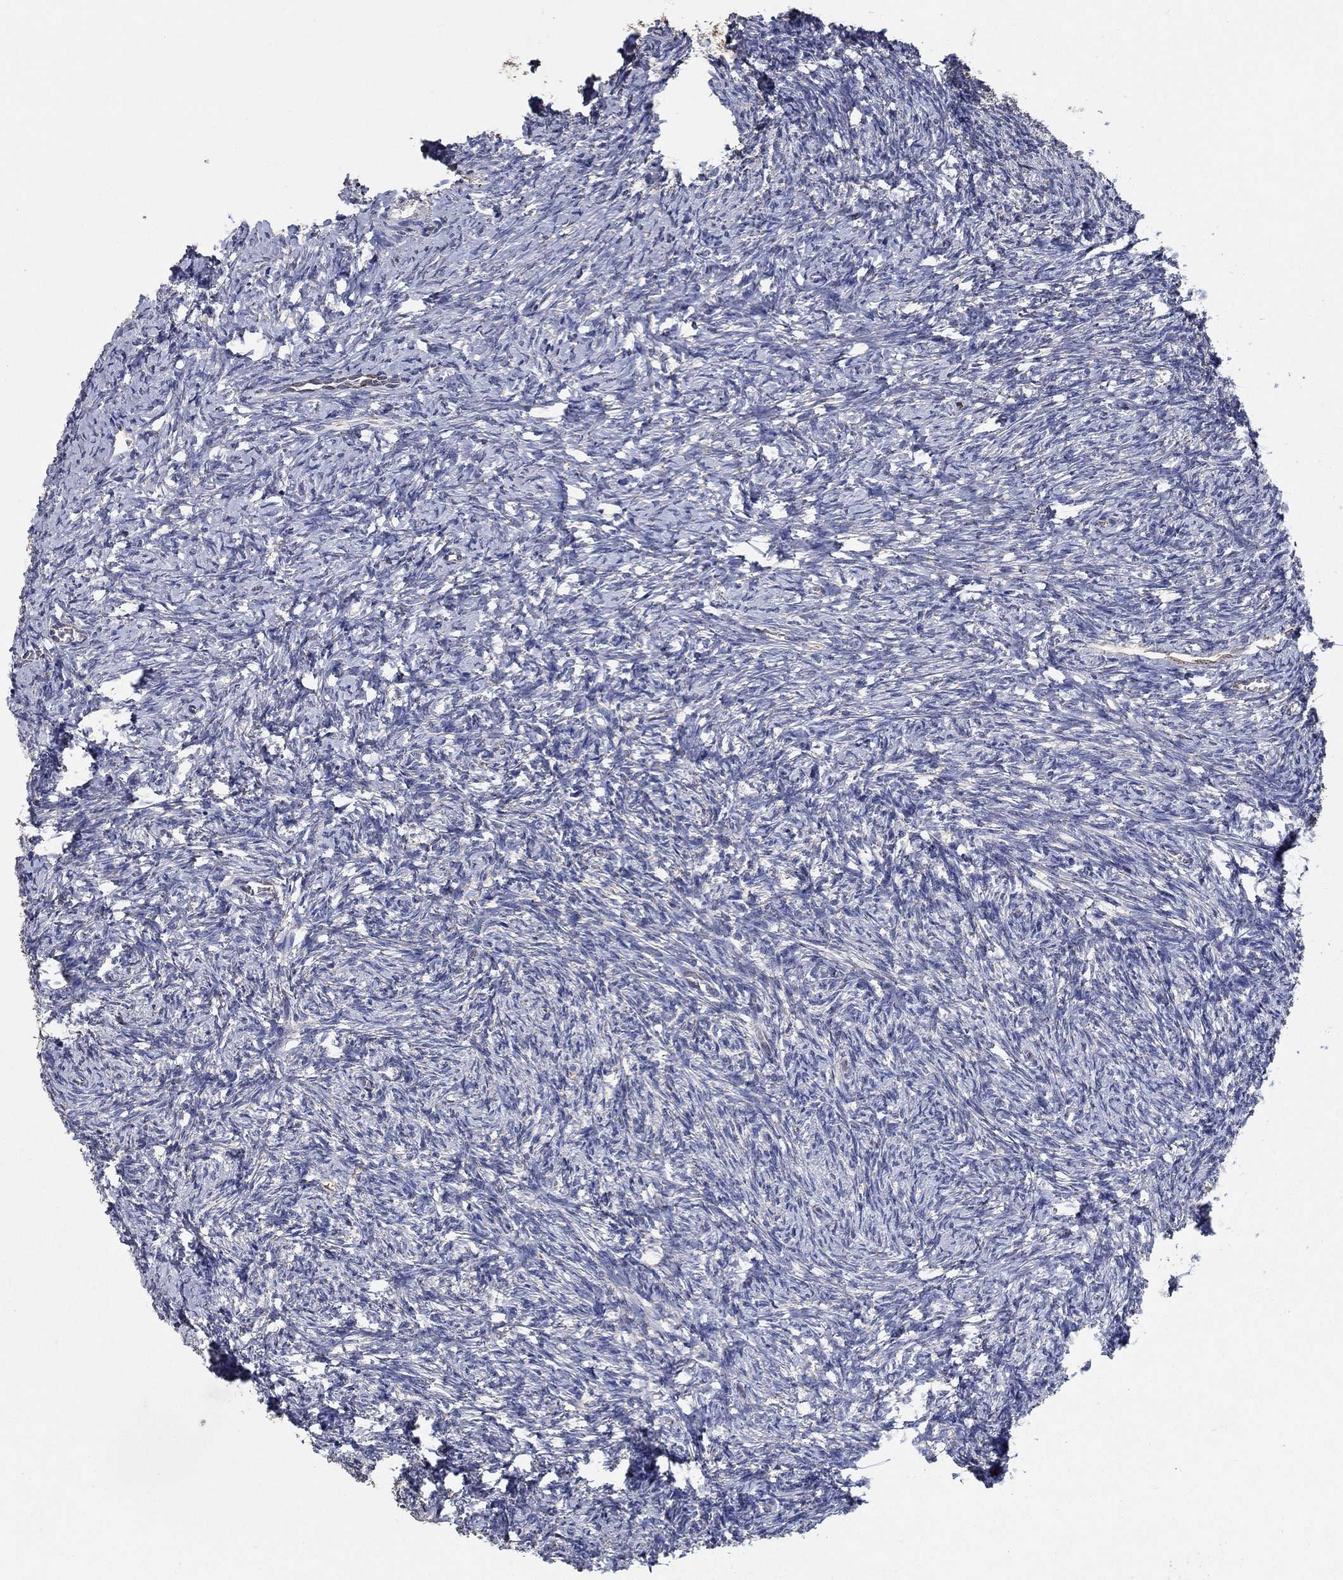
{"staining": {"intensity": "strong", "quantity": "25%-75%", "location": "cytoplasmic/membranous"}, "tissue": "ovary", "cell_type": "Follicle cells", "image_type": "normal", "snomed": [{"axis": "morphology", "description": "Normal tissue, NOS"}, {"axis": "topography", "description": "Ovary"}], "caption": "Immunohistochemistry staining of unremarkable ovary, which displays high levels of strong cytoplasmic/membranous positivity in about 25%-75% of follicle cells indicating strong cytoplasmic/membranous protein expression. The staining was performed using DAB (3,3'-diaminobenzidine) (brown) for protein detection and nuclei were counterstained in hematoxylin (blue).", "gene": "HID1", "patient": {"sex": "female", "age": 39}}